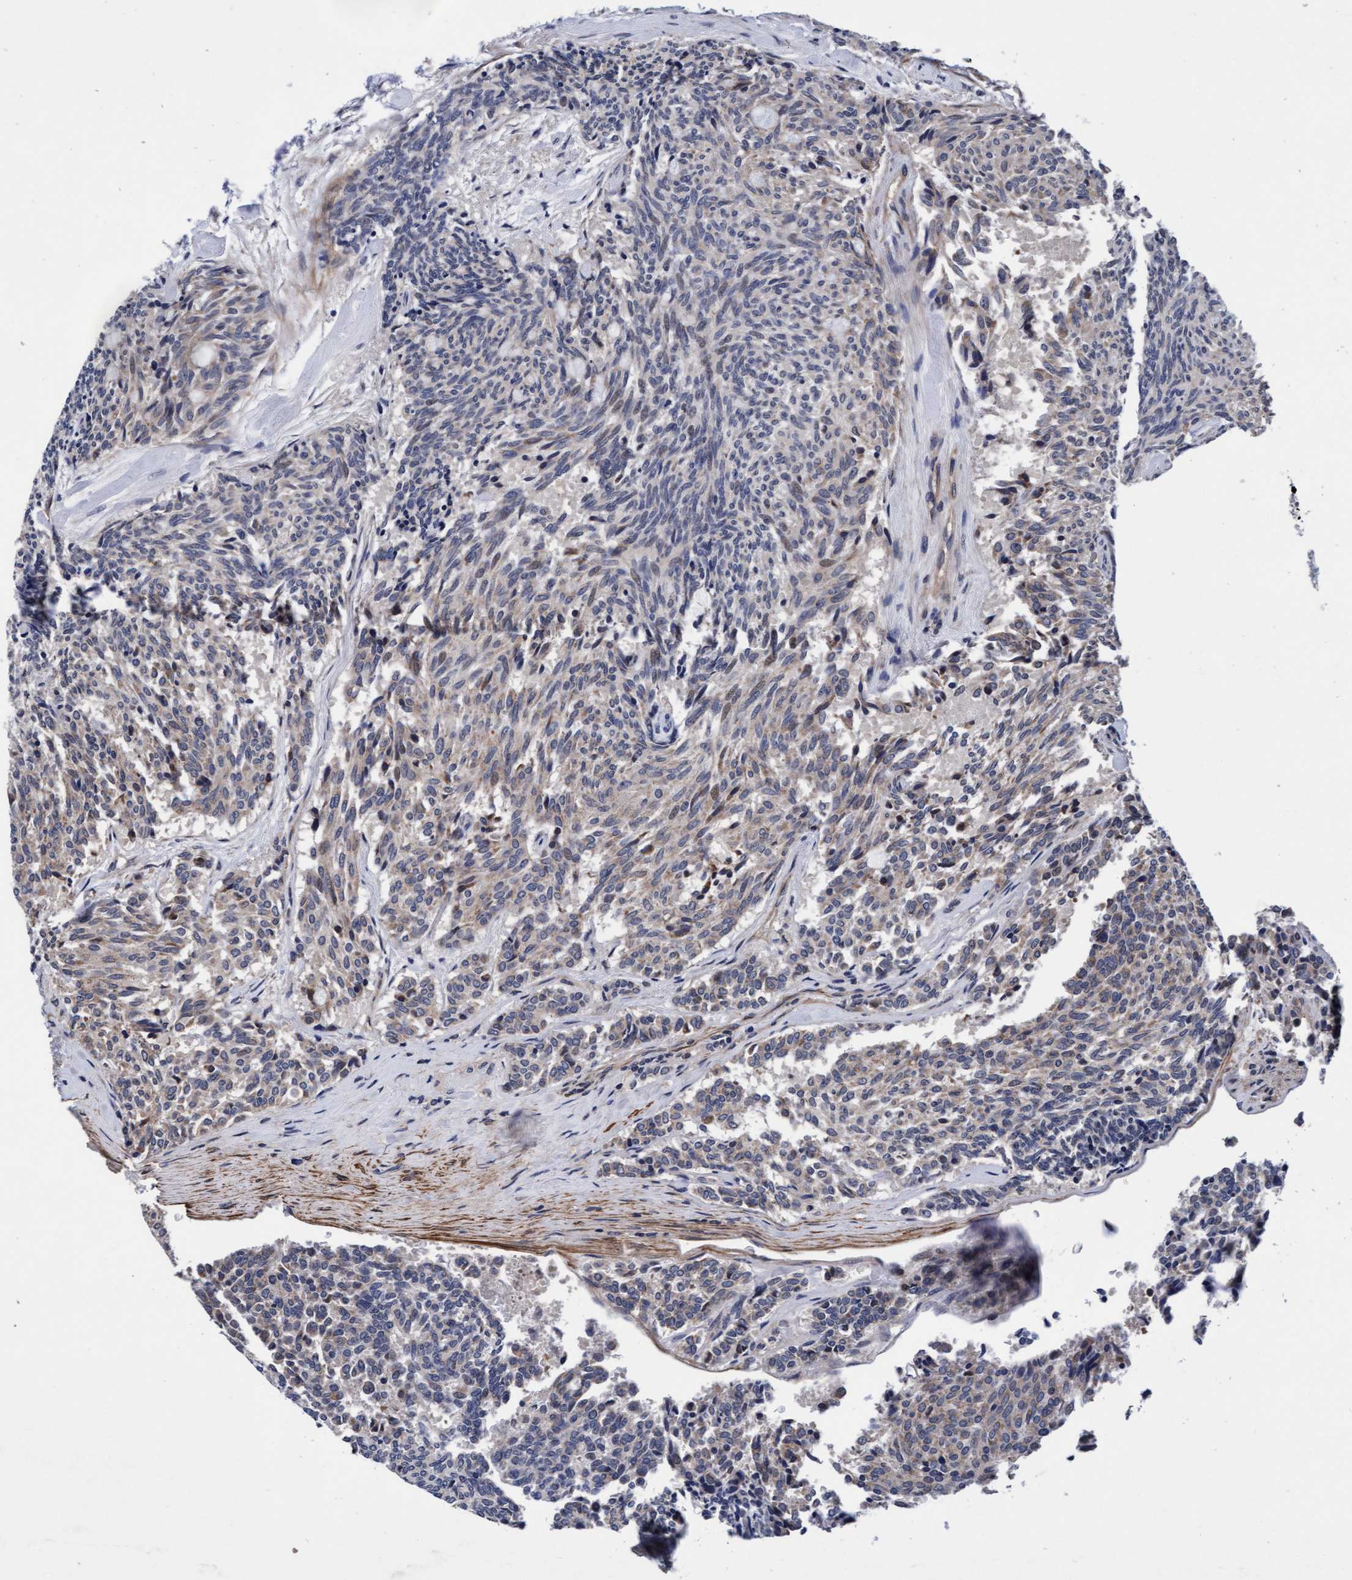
{"staining": {"intensity": "weak", "quantity": "25%-75%", "location": "cytoplasmic/membranous"}, "tissue": "carcinoid", "cell_type": "Tumor cells", "image_type": "cancer", "snomed": [{"axis": "morphology", "description": "Carcinoid, malignant, NOS"}, {"axis": "topography", "description": "Pancreas"}], "caption": "Immunohistochemical staining of human carcinoid shows low levels of weak cytoplasmic/membranous protein staining in approximately 25%-75% of tumor cells.", "gene": "EFCAB13", "patient": {"sex": "female", "age": 54}}